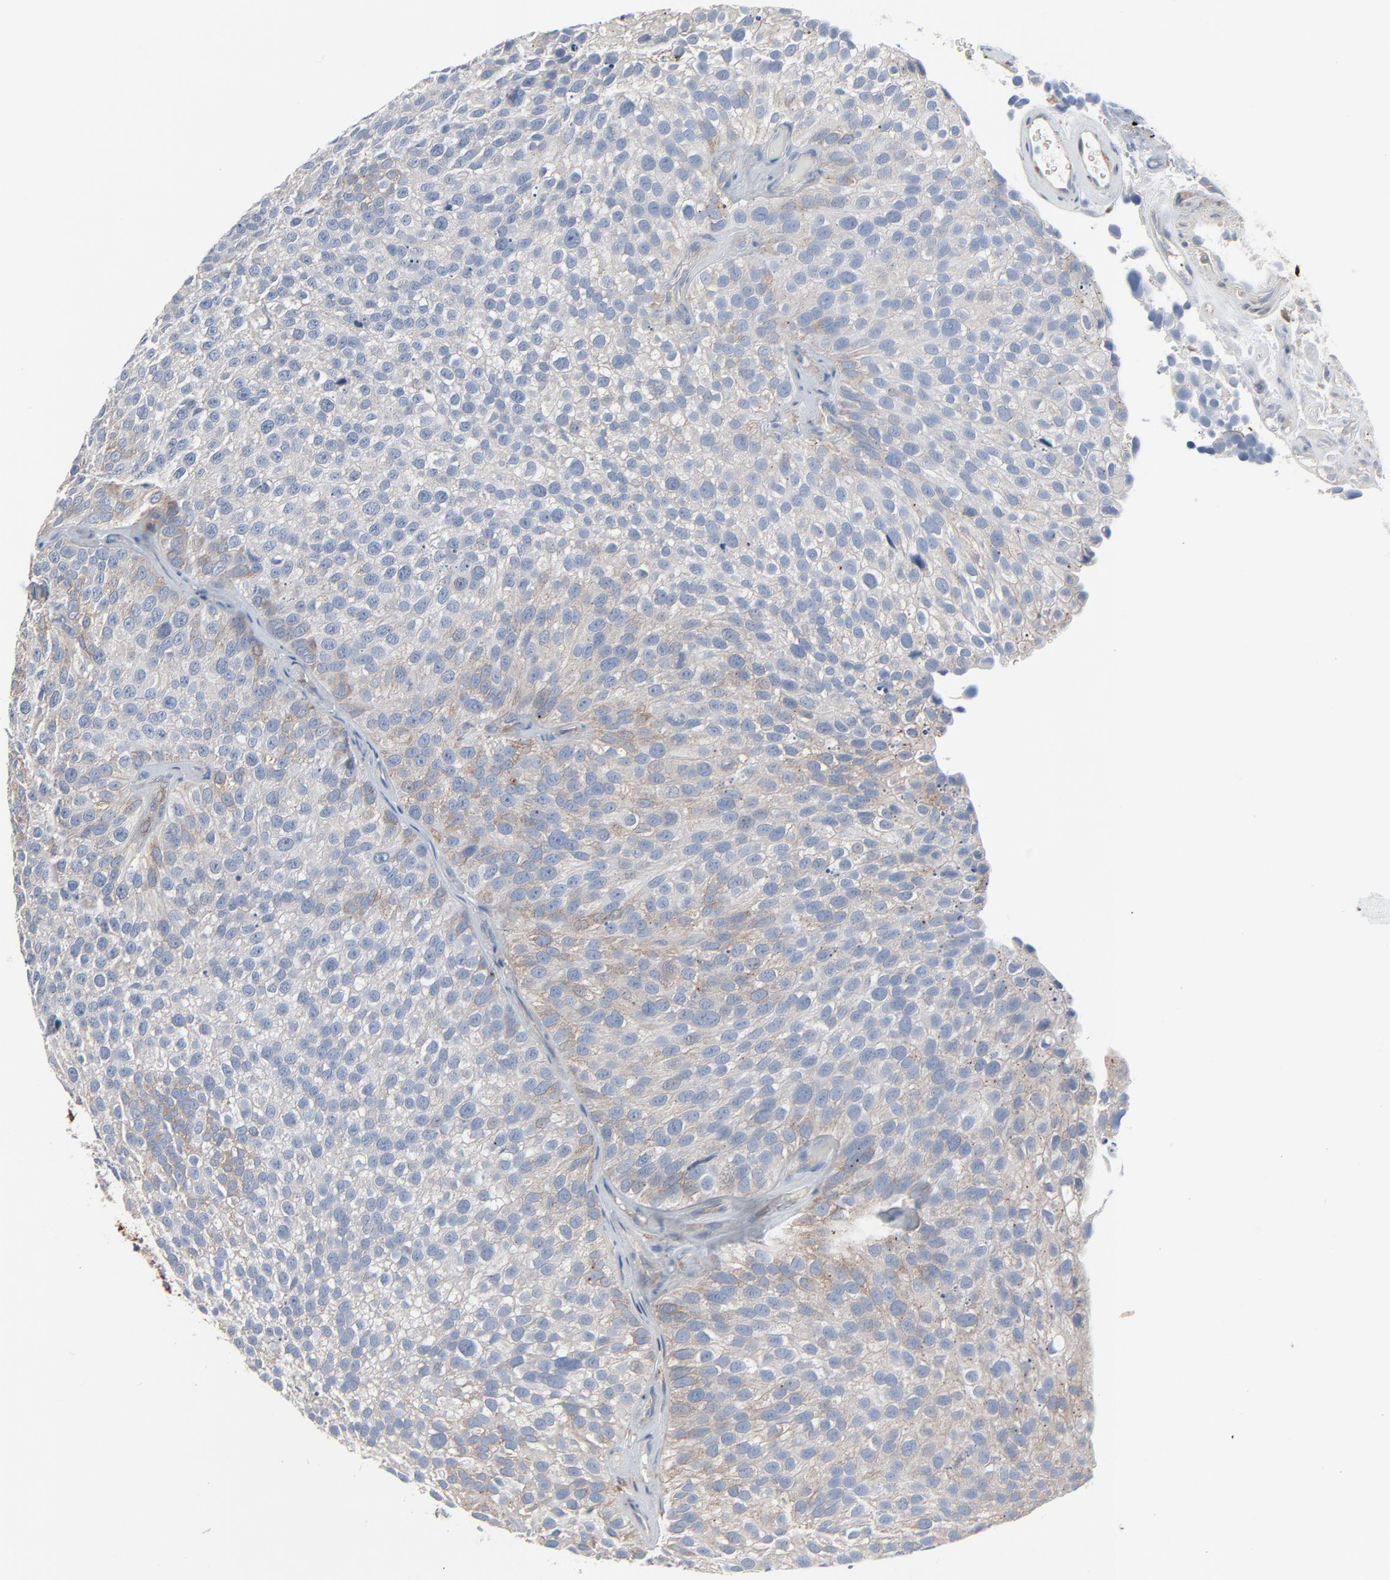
{"staining": {"intensity": "weak", "quantity": "<25%", "location": "cytoplasmic/membranous"}, "tissue": "urothelial cancer", "cell_type": "Tumor cells", "image_type": "cancer", "snomed": [{"axis": "morphology", "description": "Urothelial carcinoma, High grade"}, {"axis": "topography", "description": "Urinary bladder"}], "caption": "Immunohistochemistry micrograph of human urothelial cancer stained for a protein (brown), which reveals no staining in tumor cells.", "gene": "OPTN", "patient": {"sex": "male", "age": 72}}